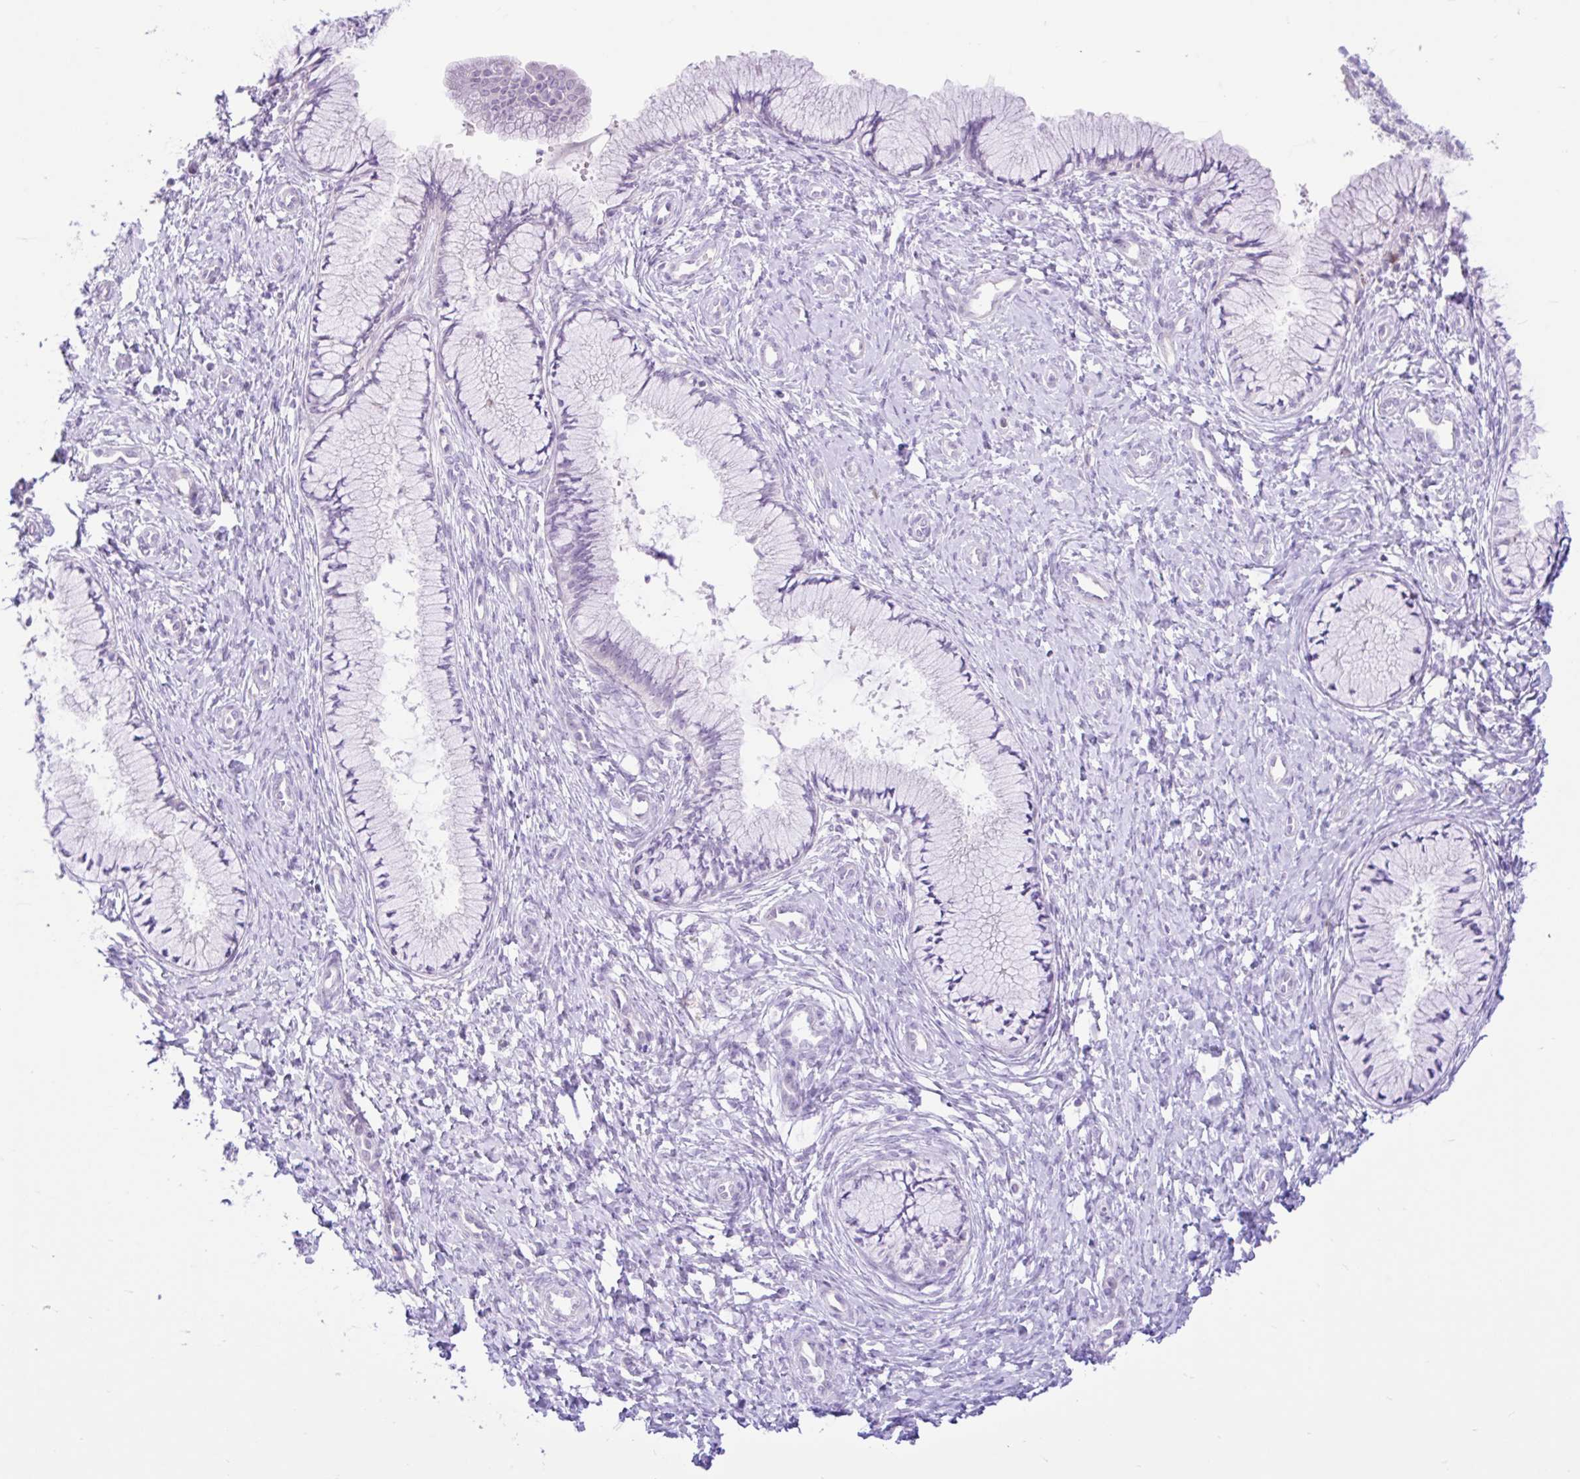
{"staining": {"intensity": "negative", "quantity": "none", "location": "none"}, "tissue": "cervix", "cell_type": "Glandular cells", "image_type": "normal", "snomed": [{"axis": "morphology", "description": "Normal tissue, NOS"}, {"axis": "topography", "description": "Cervix"}], "caption": "Immunohistochemical staining of unremarkable human cervix demonstrates no significant staining in glandular cells.", "gene": "ZNF101", "patient": {"sex": "female", "age": 37}}